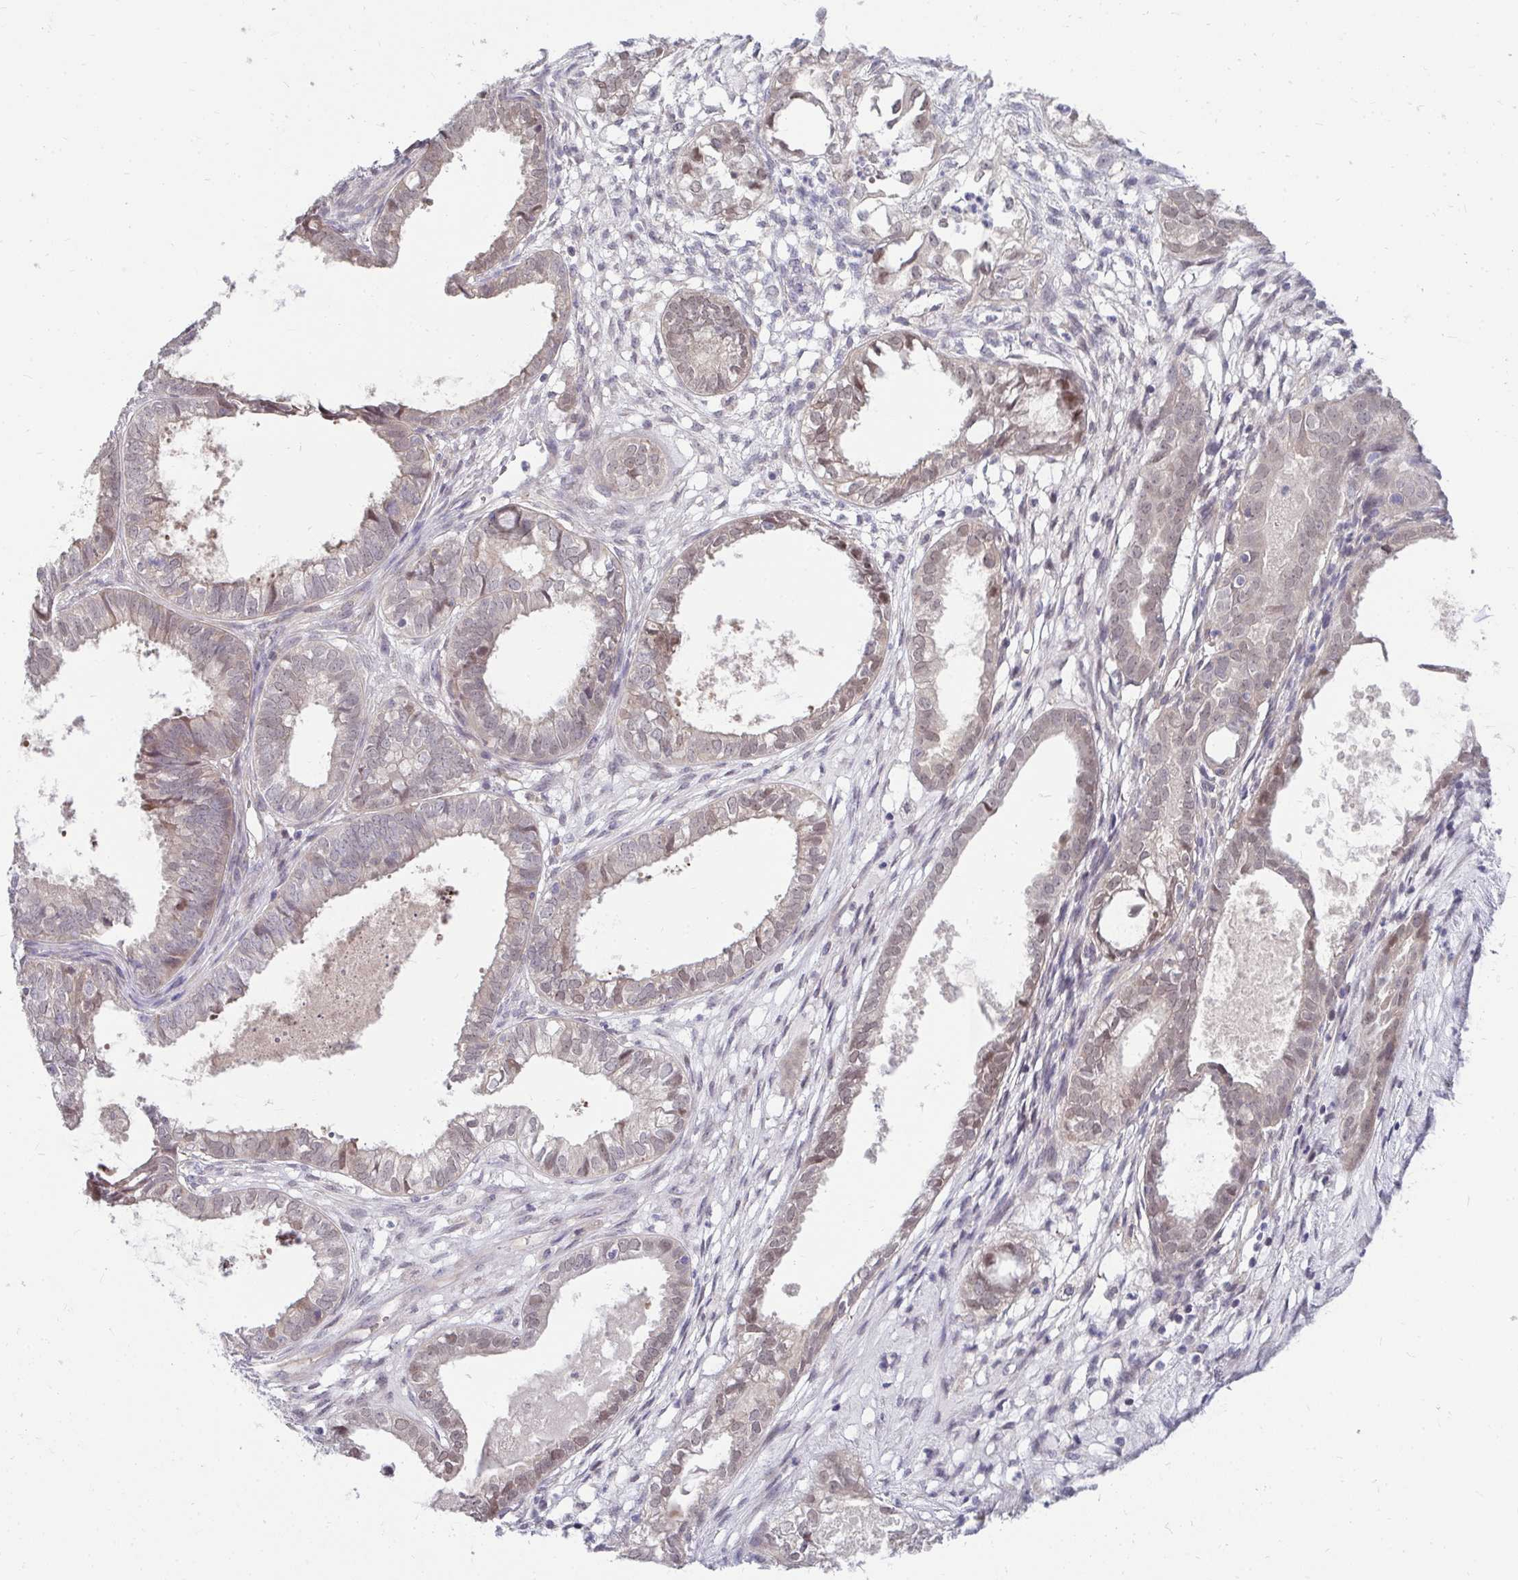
{"staining": {"intensity": "weak", "quantity": "25%-75%", "location": "nuclear"}, "tissue": "ovarian cancer", "cell_type": "Tumor cells", "image_type": "cancer", "snomed": [{"axis": "morphology", "description": "Carcinoma, endometroid"}, {"axis": "topography", "description": "Ovary"}], "caption": "Immunohistochemical staining of human ovarian cancer shows low levels of weak nuclear protein positivity in about 25%-75% of tumor cells.", "gene": "MROH8", "patient": {"sex": "female", "age": 64}}